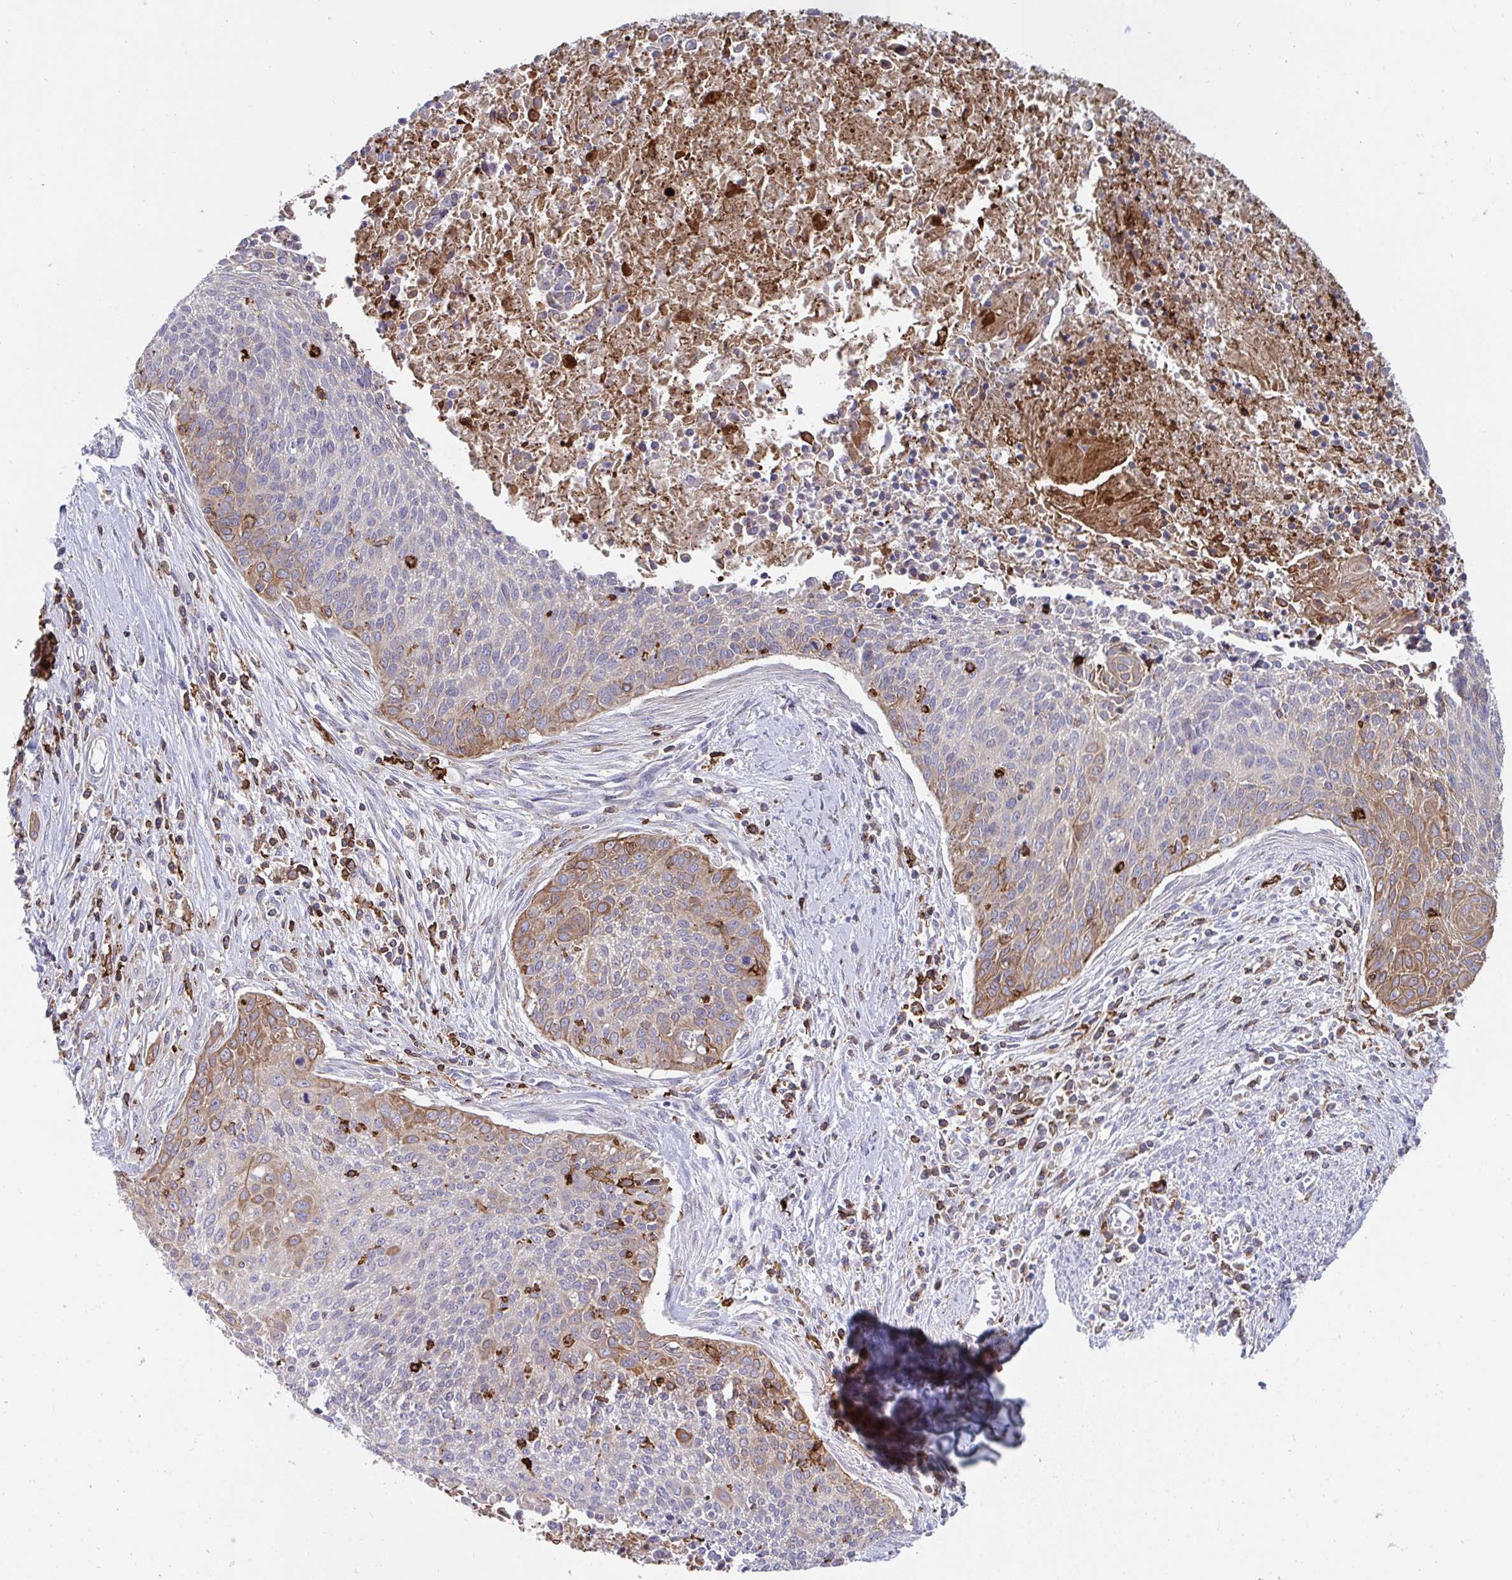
{"staining": {"intensity": "moderate", "quantity": "<25%", "location": "cytoplasmic/membranous"}, "tissue": "cervical cancer", "cell_type": "Tumor cells", "image_type": "cancer", "snomed": [{"axis": "morphology", "description": "Squamous cell carcinoma, NOS"}, {"axis": "topography", "description": "Cervix"}], "caption": "A brown stain shows moderate cytoplasmic/membranous staining of a protein in human cervical squamous cell carcinoma tumor cells. Immunohistochemistry (ihc) stains the protein of interest in brown and the nuclei are stained blue.", "gene": "FRMD3", "patient": {"sex": "female", "age": 55}}